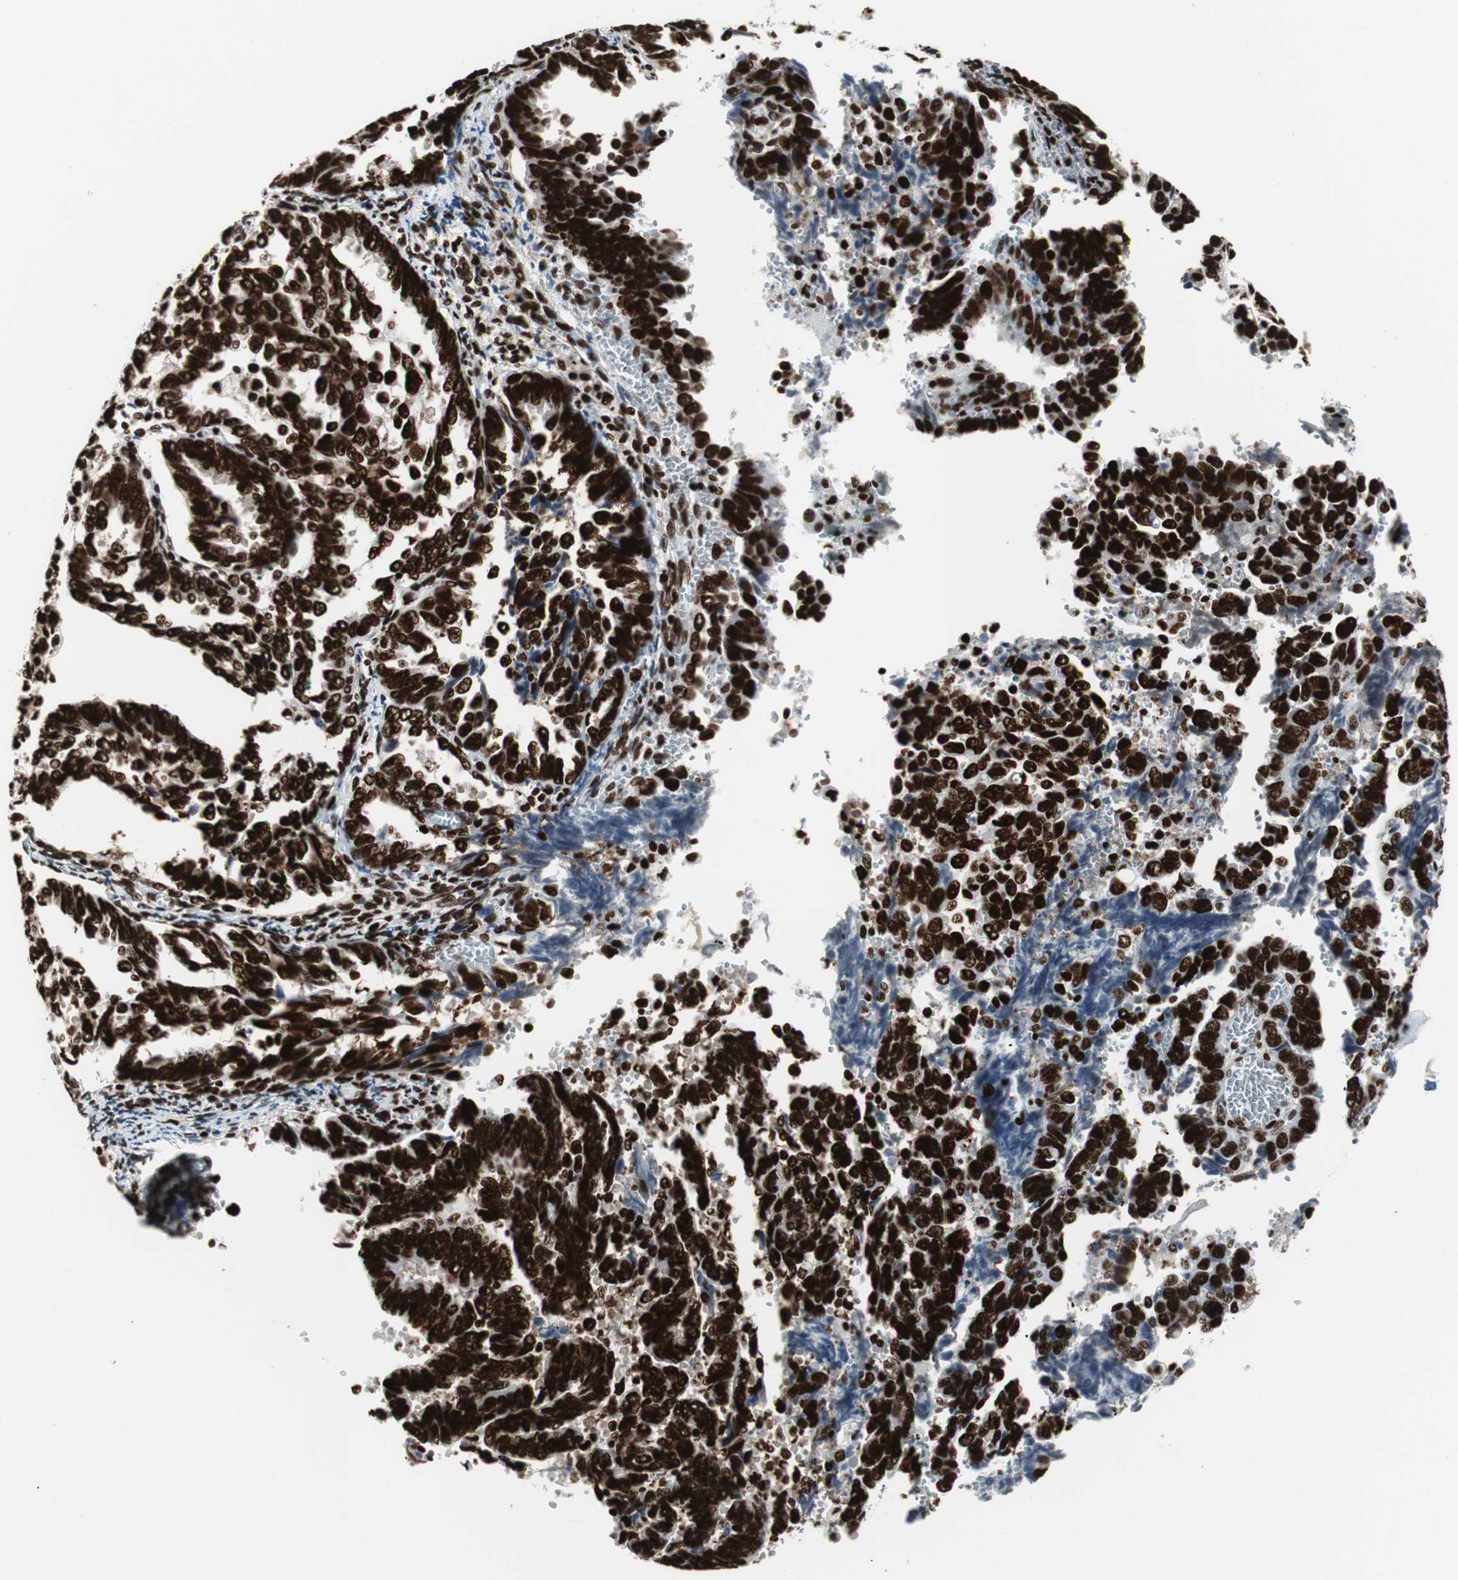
{"staining": {"intensity": "strong", "quantity": ">75%", "location": "nuclear"}, "tissue": "endometrial cancer", "cell_type": "Tumor cells", "image_type": "cancer", "snomed": [{"axis": "morphology", "description": "Adenocarcinoma, NOS"}, {"axis": "topography", "description": "Endometrium"}], "caption": "Endometrial cancer (adenocarcinoma) tissue reveals strong nuclear positivity in about >75% of tumor cells, visualized by immunohistochemistry. The protein is shown in brown color, while the nuclei are stained blue.", "gene": "MTA2", "patient": {"sex": "female", "age": 75}}